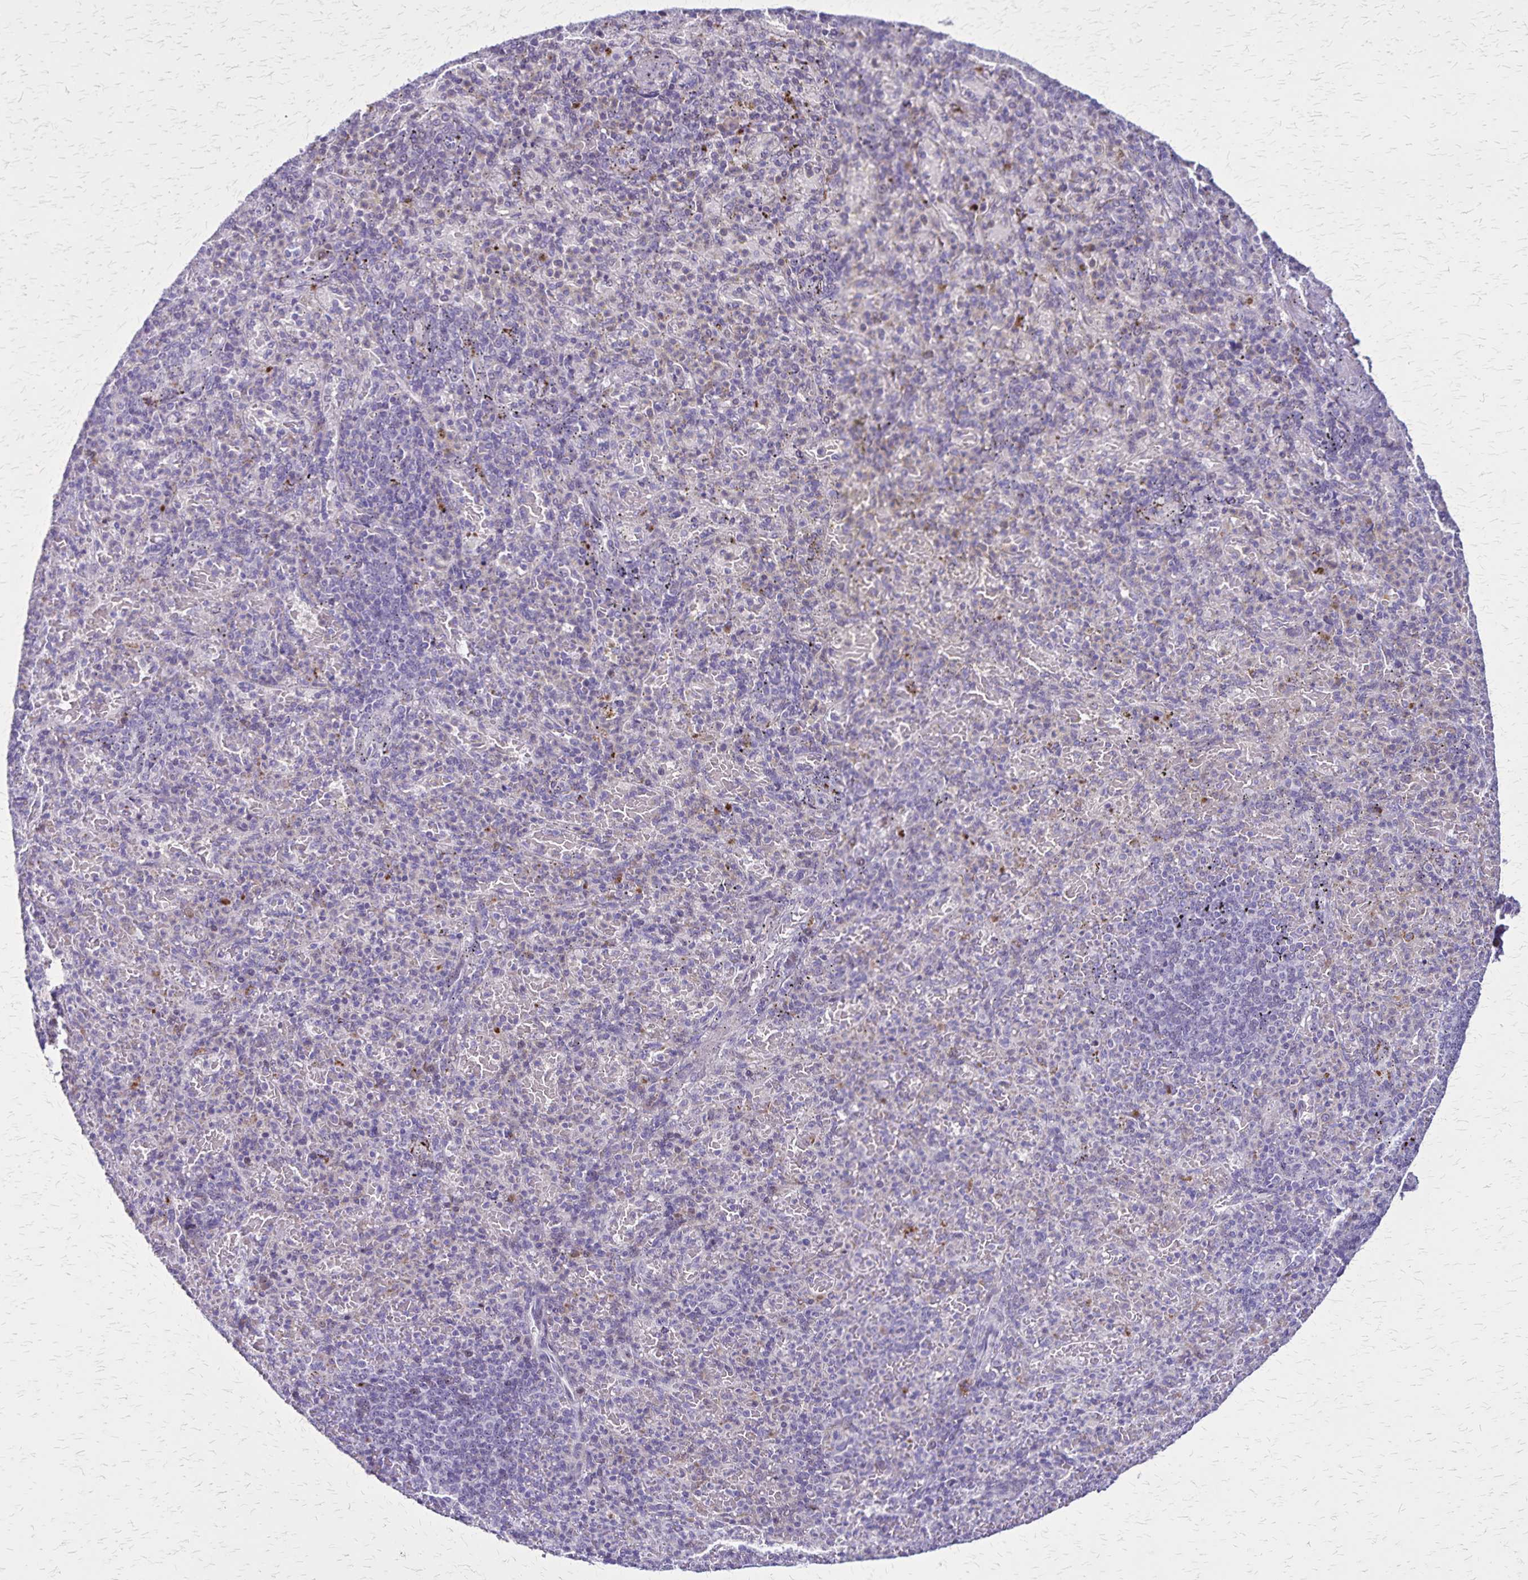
{"staining": {"intensity": "negative", "quantity": "none", "location": "none"}, "tissue": "spleen", "cell_type": "Cells in red pulp", "image_type": "normal", "snomed": [{"axis": "morphology", "description": "Normal tissue, NOS"}, {"axis": "topography", "description": "Spleen"}], "caption": "An IHC micrograph of benign spleen is shown. There is no staining in cells in red pulp of spleen. (DAB (3,3'-diaminobenzidine) immunohistochemistry (IHC) with hematoxylin counter stain).", "gene": "OR51B5", "patient": {"sex": "female", "age": 74}}